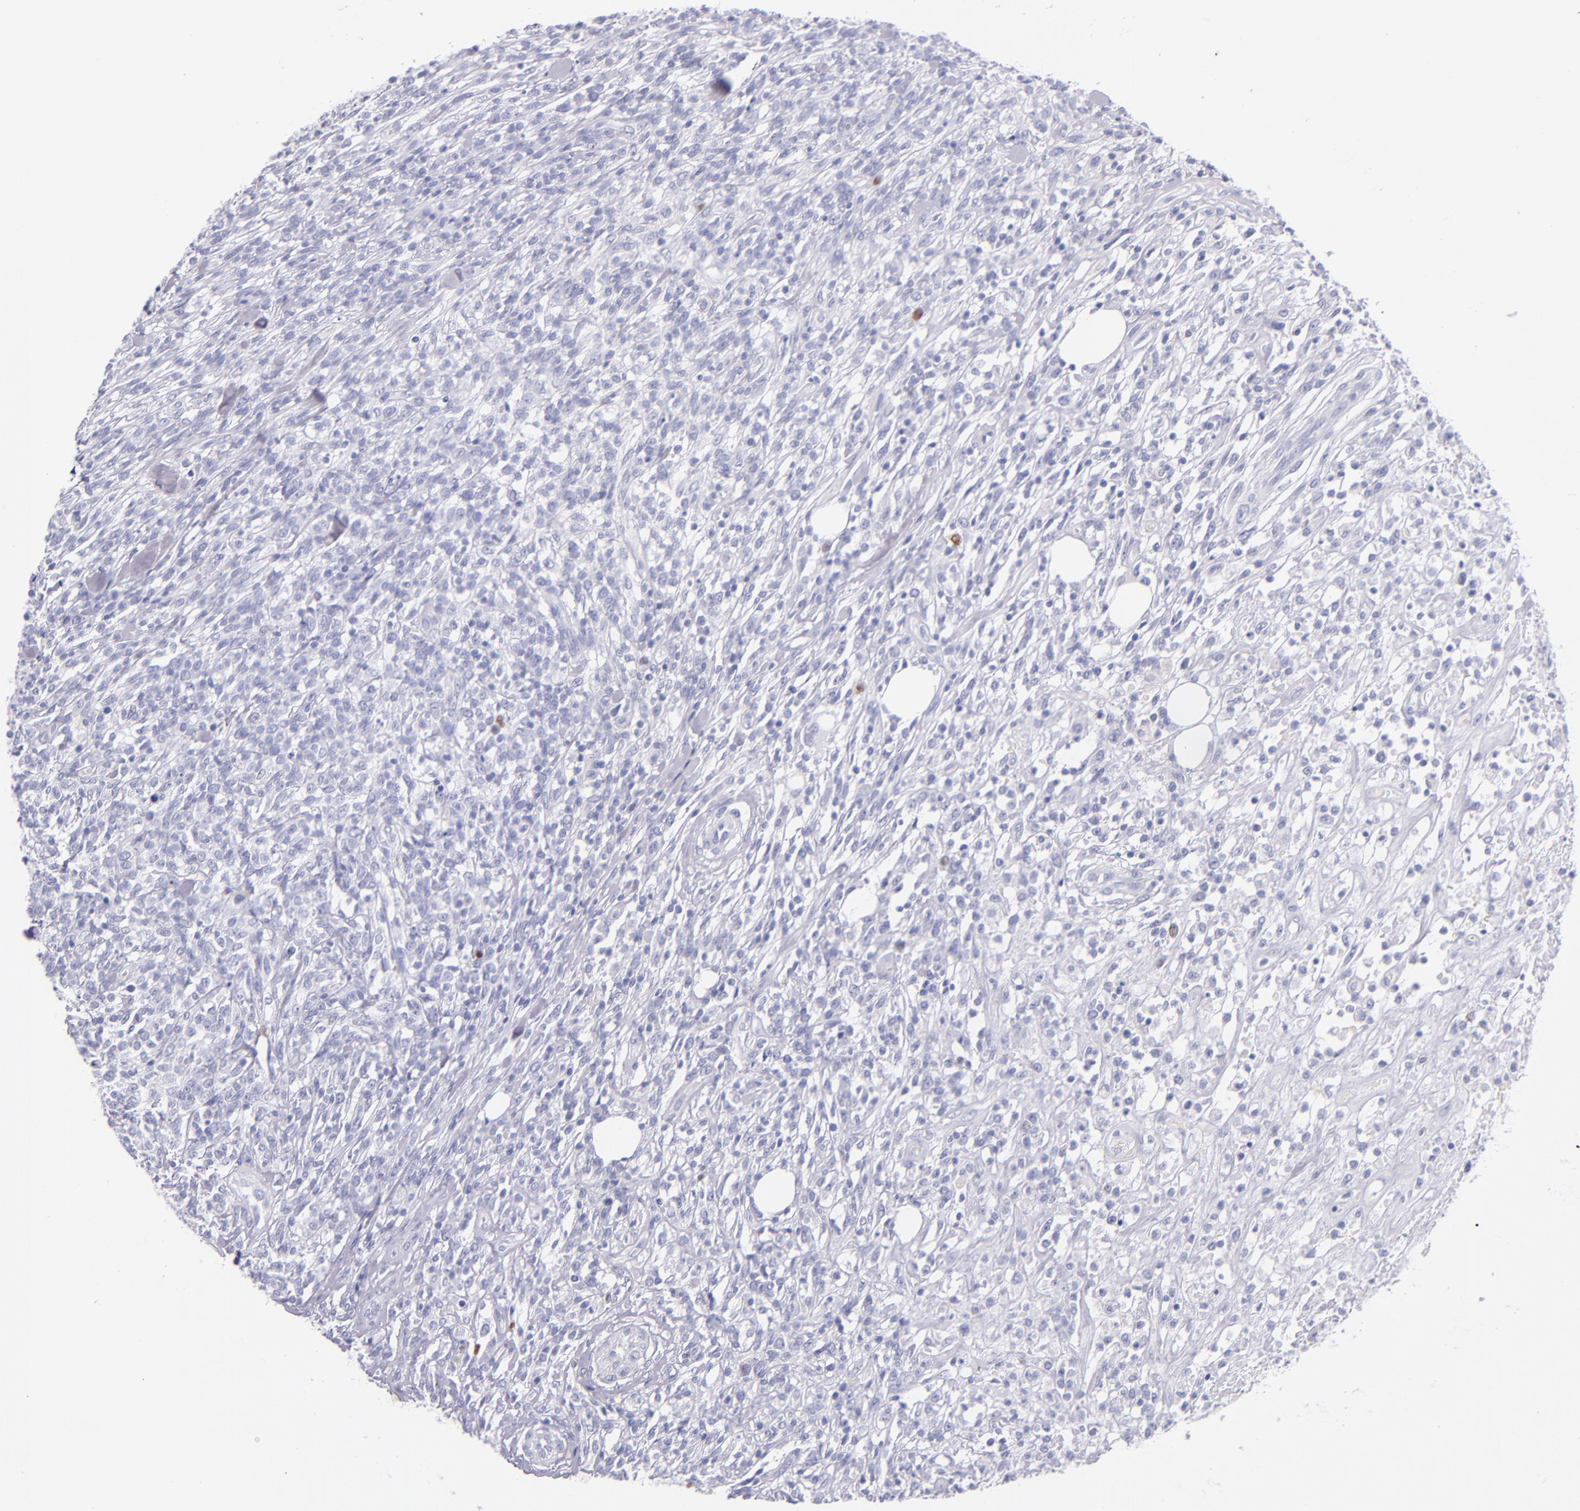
{"staining": {"intensity": "negative", "quantity": "none", "location": "none"}, "tissue": "lymphoma", "cell_type": "Tumor cells", "image_type": "cancer", "snomed": [{"axis": "morphology", "description": "Malignant lymphoma, non-Hodgkin's type, High grade"}, {"axis": "topography", "description": "Lymph node"}], "caption": "Lymphoma was stained to show a protein in brown. There is no significant expression in tumor cells.", "gene": "IRF4", "patient": {"sex": "female", "age": 73}}